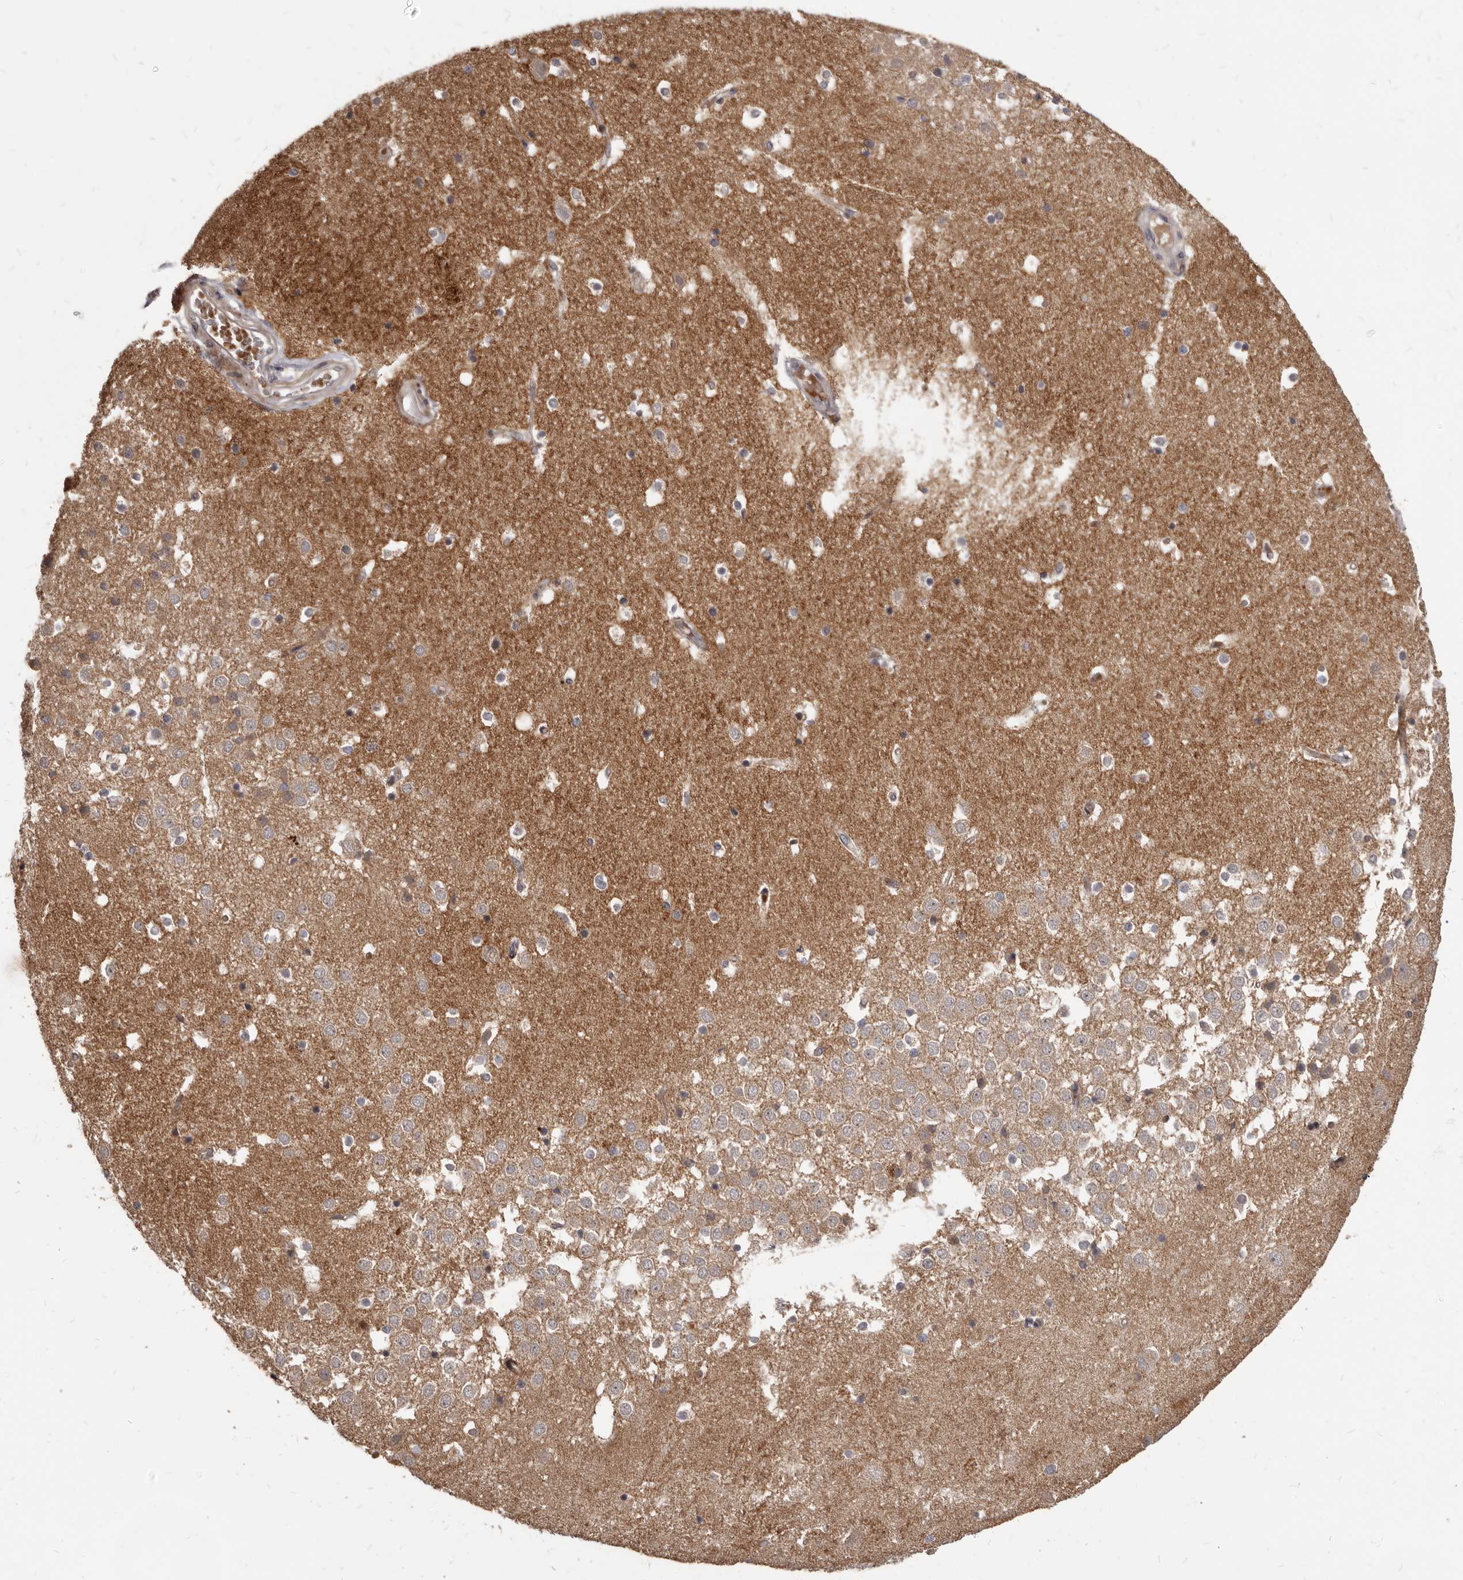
{"staining": {"intensity": "negative", "quantity": "none", "location": "none"}, "tissue": "hippocampus", "cell_type": "Glial cells", "image_type": "normal", "snomed": [{"axis": "morphology", "description": "Normal tissue, NOS"}, {"axis": "topography", "description": "Hippocampus"}], "caption": "The immunohistochemistry (IHC) histopathology image has no significant positivity in glial cells of hippocampus. The staining is performed using DAB (3,3'-diaminobenzidine) brown chromogen with nuclei counter-stained in using hematoxylin.", "gene": "GABPB2", "patient": {"sex": "female", "age": 52}}